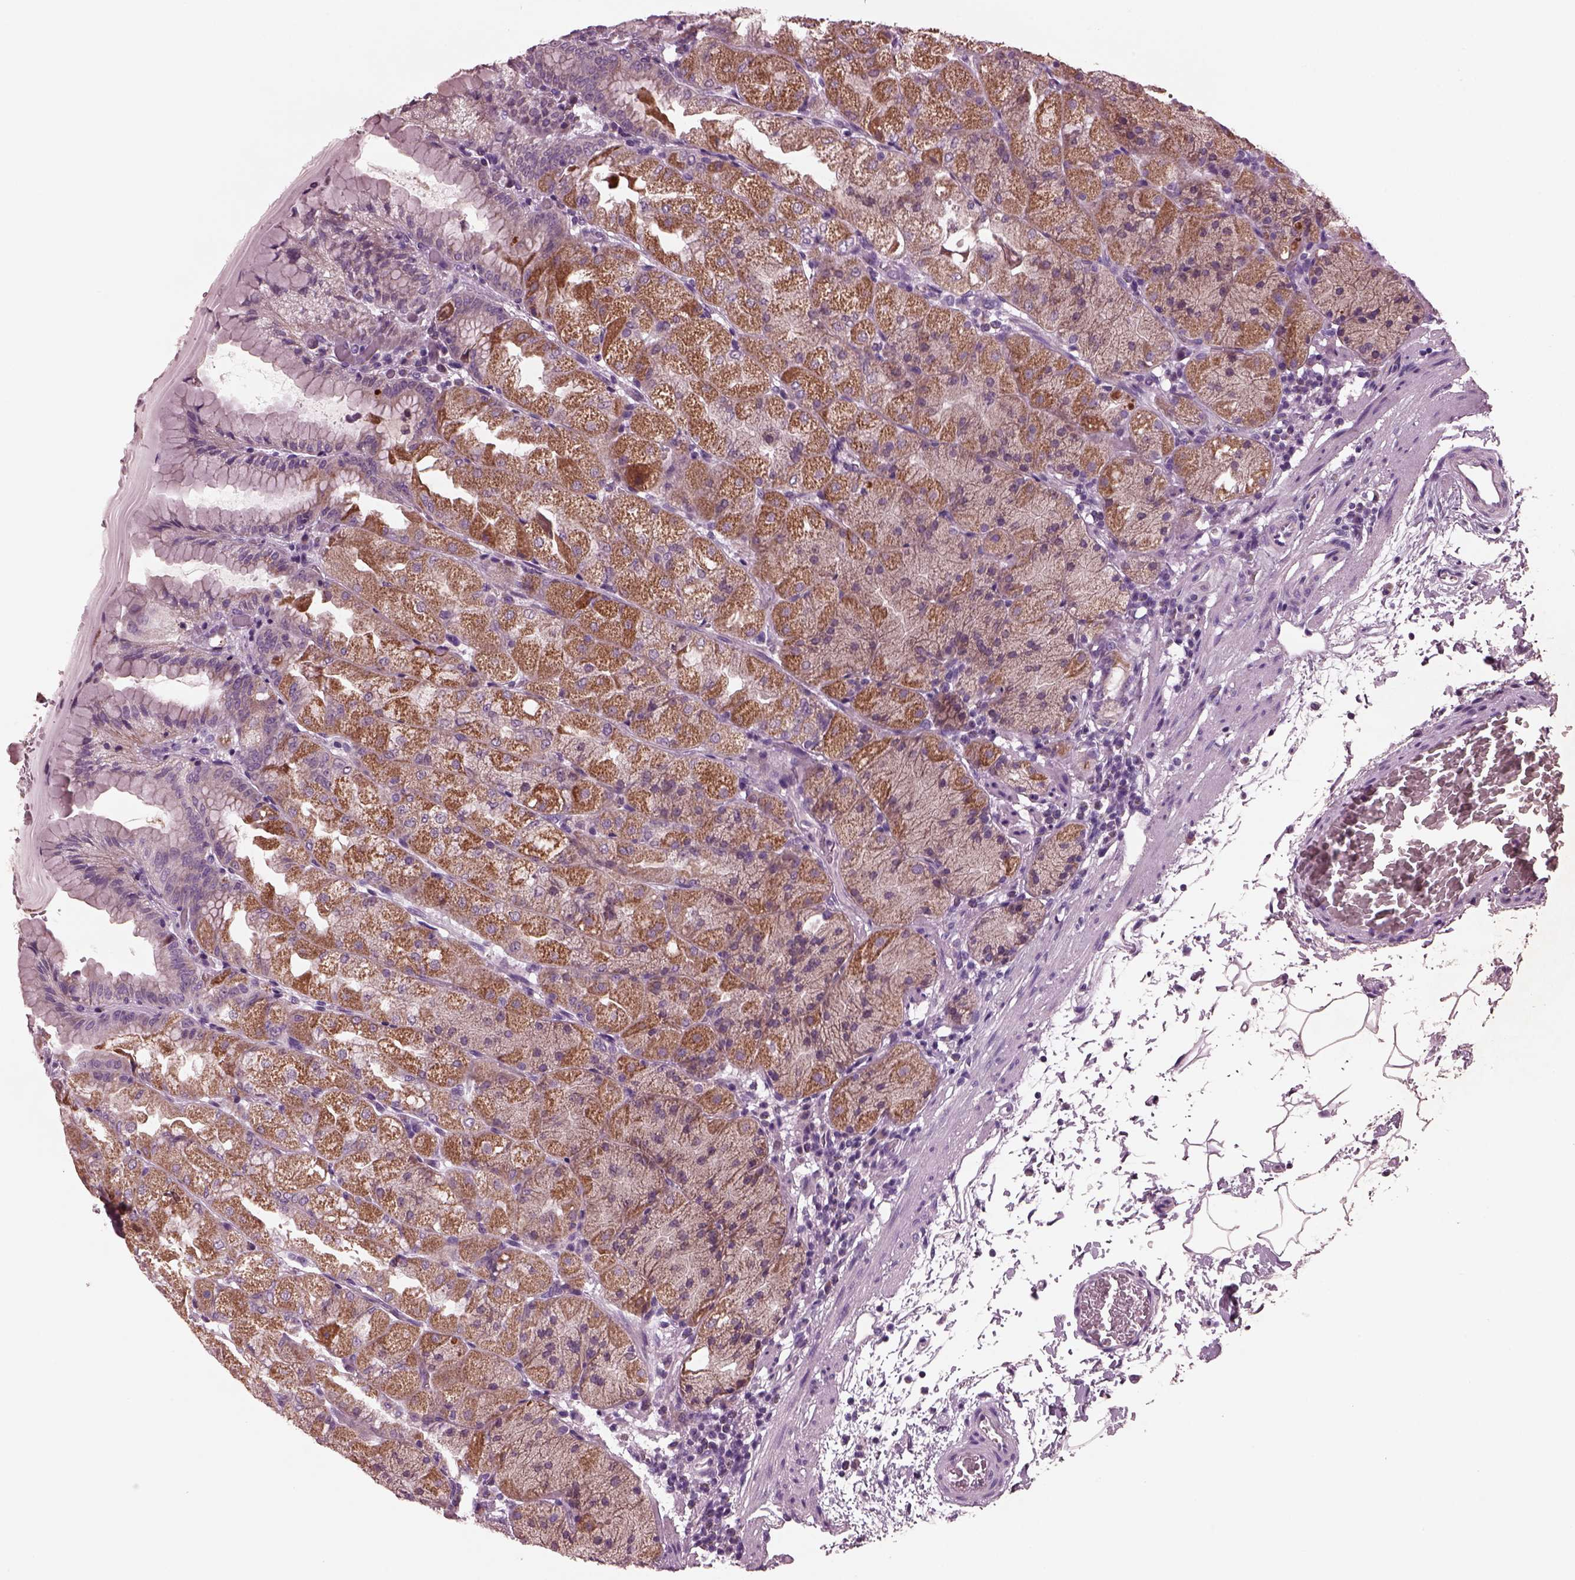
{"staining": {"intensity": "moderate", "quantity": "25%-75%", "location": "cytoplasmic/membranous"}, "tissue": "stomach", "cell_type": "Glandular cells", "image_type": "normal", "snomed": [{"axis": "morphology", "description": "Normal tissue, NOS"}, {"axis": "topography", "description": "Stomach, upper"}, {"axis": "topography", "description": "Stomach"}, {"axis": "topography", "description": "Stomach, lower"}], "caption": "The photomicrograph shows staining of unremarkable stomach, revealing moderate cytoplasmic/membranous protein expression (brown color) within glandular cells. (DAB (3,3'-diaminobenzidine) IHC with brightfield microscopy, high magnification).", "gene": "AP4M1", "patient": {"sex": "male", "age": 62}}